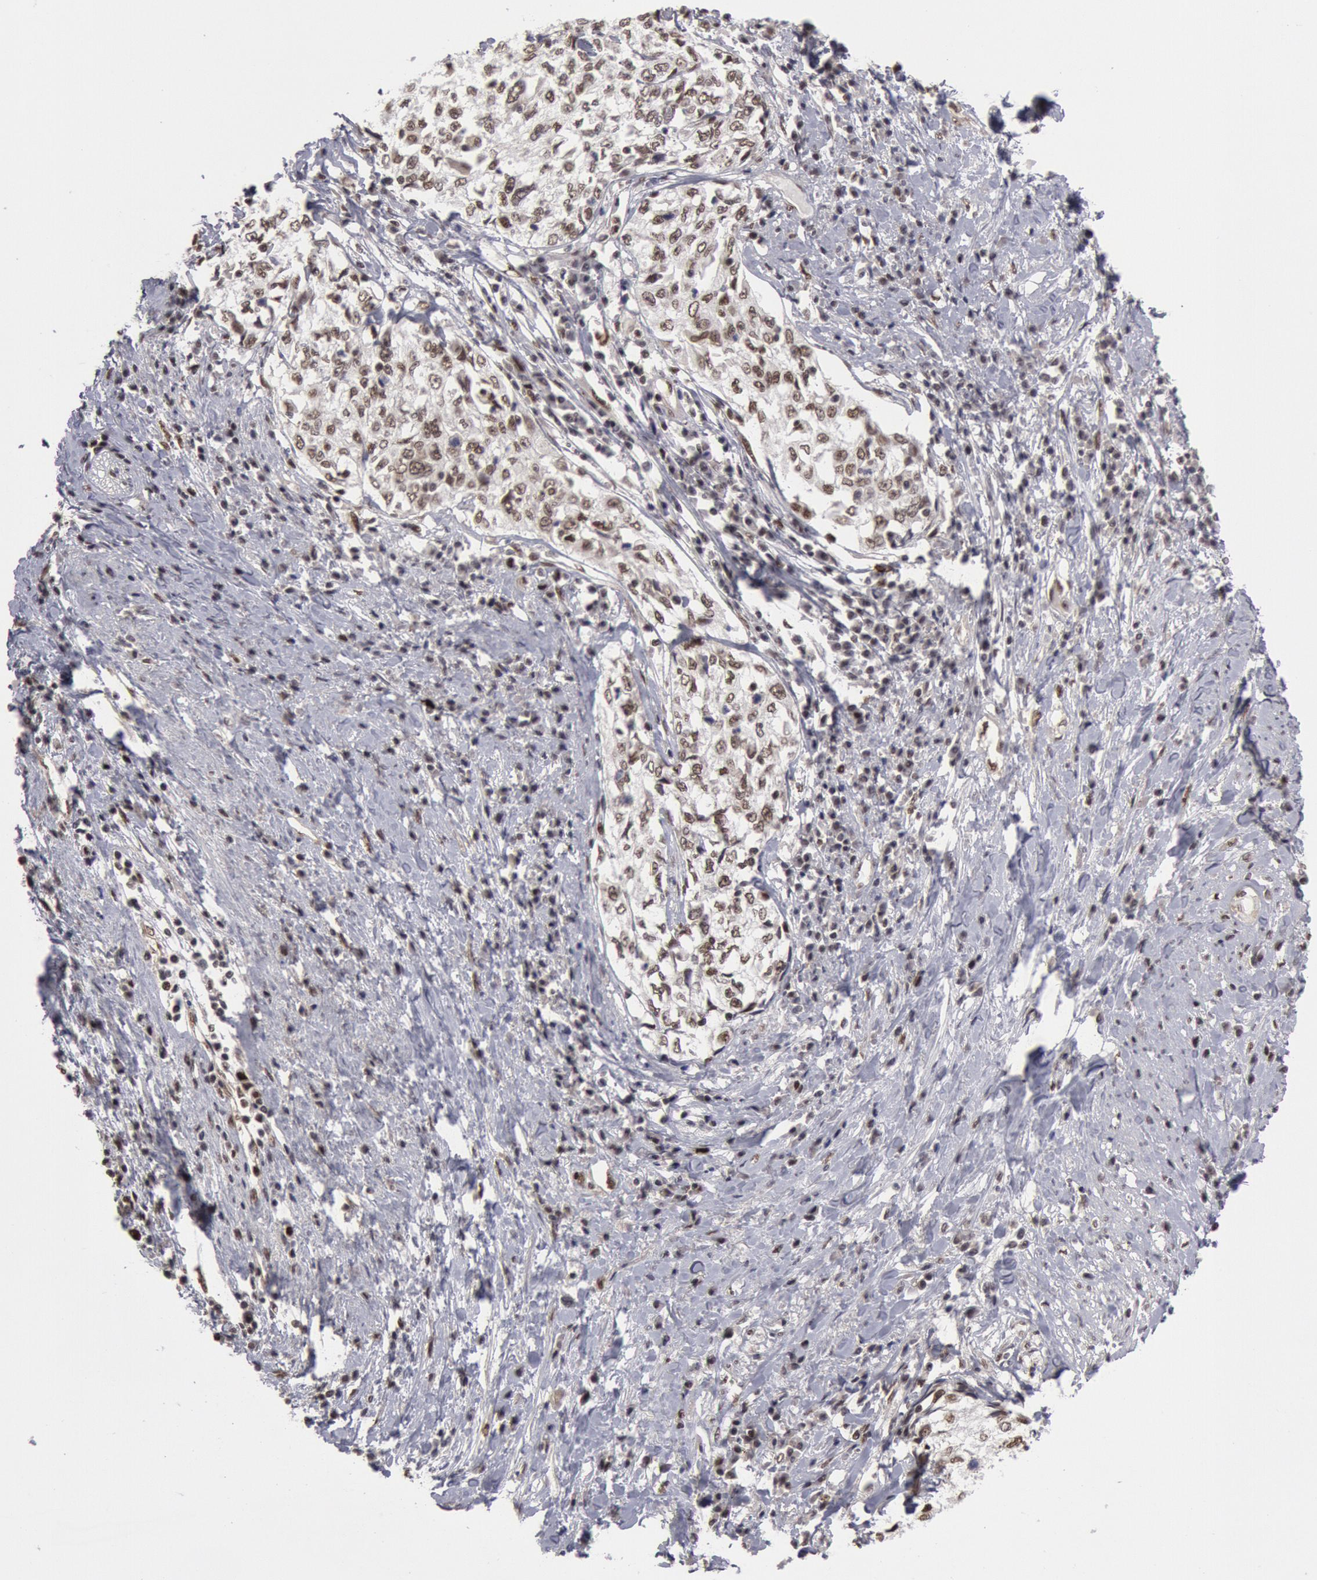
{"staining": {"intensity": "weak", "quantity": "25%-75%", "location": "nuclear"}, "tissue": "cervical cancer", "cell_type": "Tumor cells", "image_type": "cancer", "snomed": [{"axis": "morphology", "description": "Squamous cell carcinoma, NOS"}, {"axis": "topography", "description": "Cervix"}], "caption": "Immunohistochemical staining of cervical squamous cell carcinoma shows weak nuclear protein expression in approximately 25%-75% of tumor cells.", "gene": "PPP4R3B", "patient": {"sex": "female", "age": 57}}